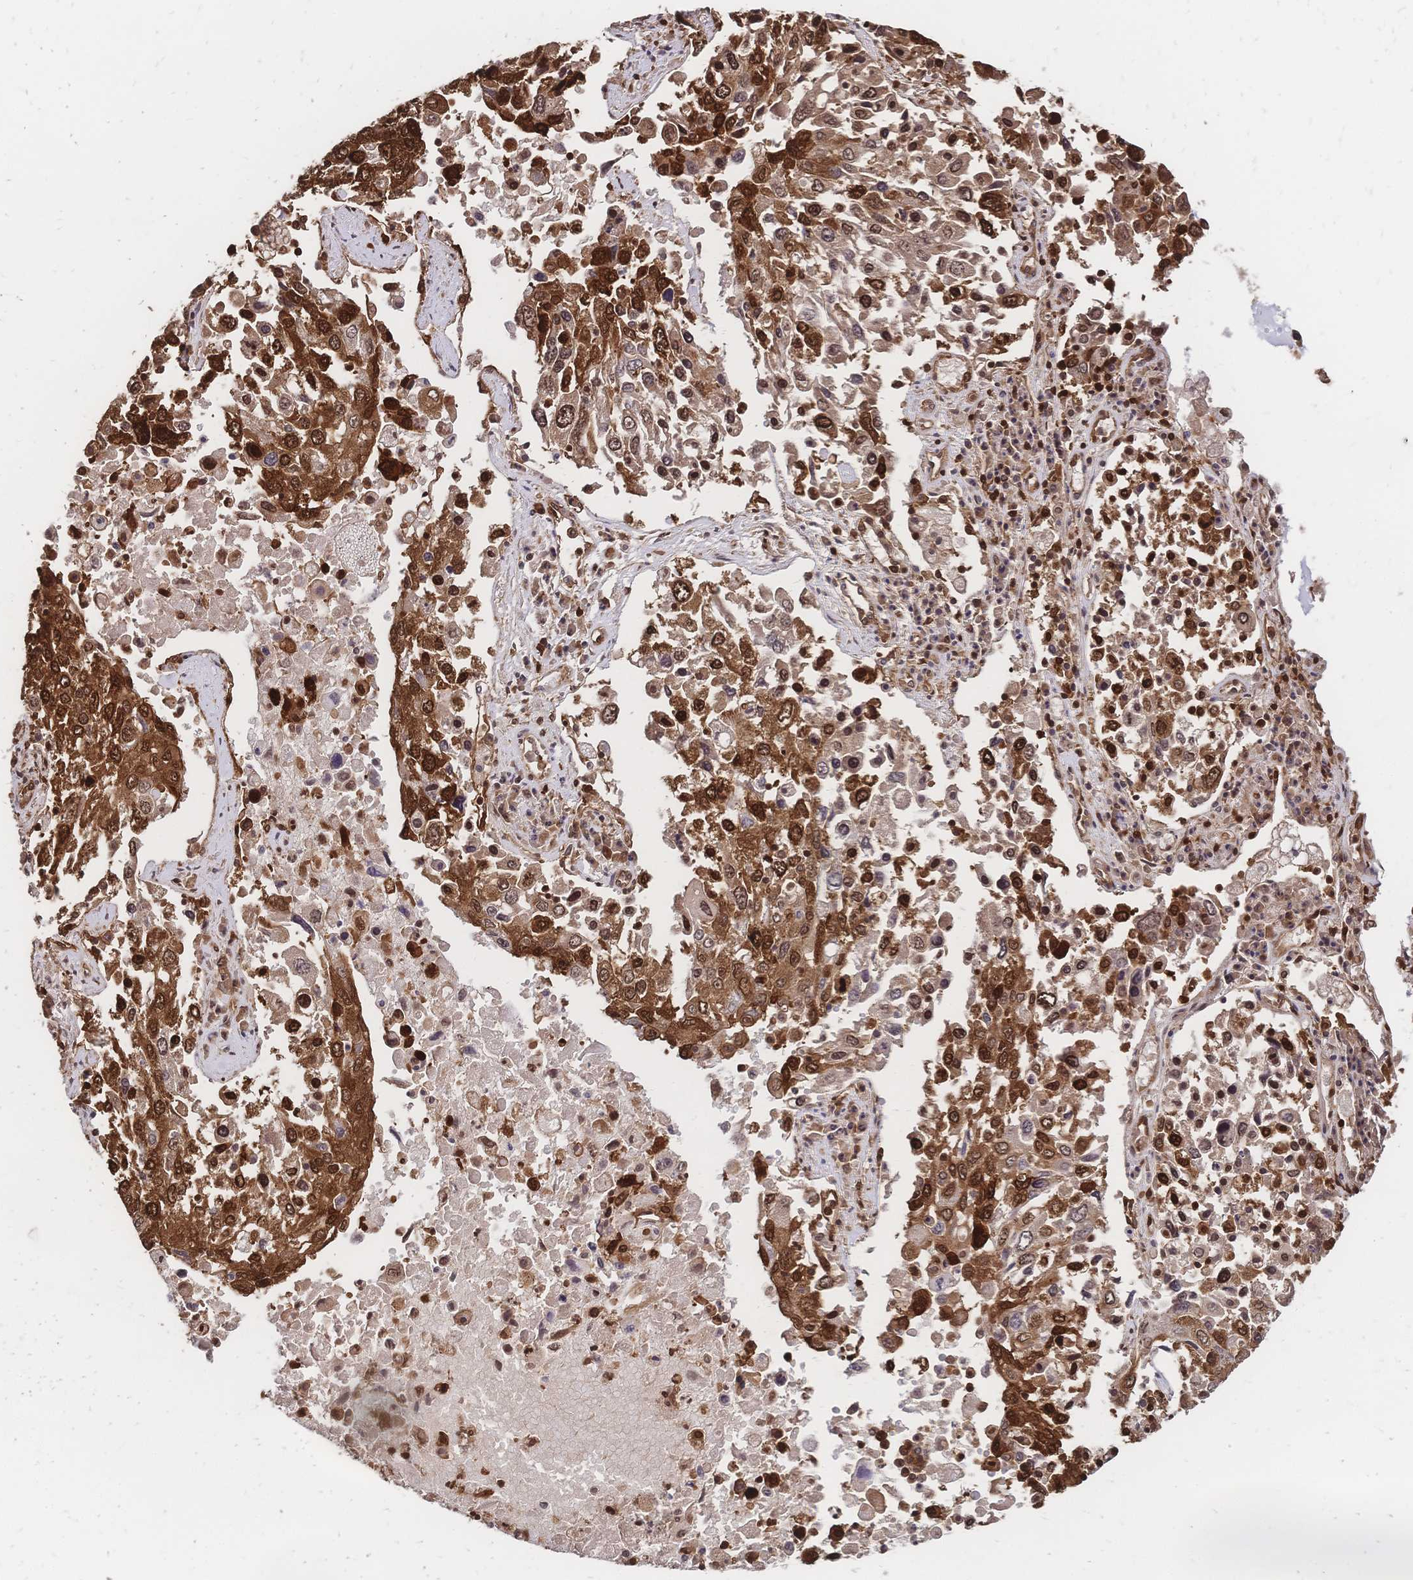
{"staining": {"intensity": "moderate", "quantity": ">75%", "location": "cytoplasmic/membranous,nuclear"}, "tissue": "lung cancer", "cell_type": "Tumor cells", "image_type": "cancer", "snomed": [{"axis": "morphology", "description": "Squamous cell carcinoma, NOS"}, {"axis": "topography", "description": "Lung"}], "caption": "This photomicrograph exhibits lung squamous cell carcinoma stained with immunohistochemistry (IHC) to label a protein in brown. The cytoplasmic/membranous and nuclear of tumor cells show moderate positivity for the protein. Nuclei are counter-stained blue.", "gene": "HDGF", "patient": {"sex": "male", "age": 65}}